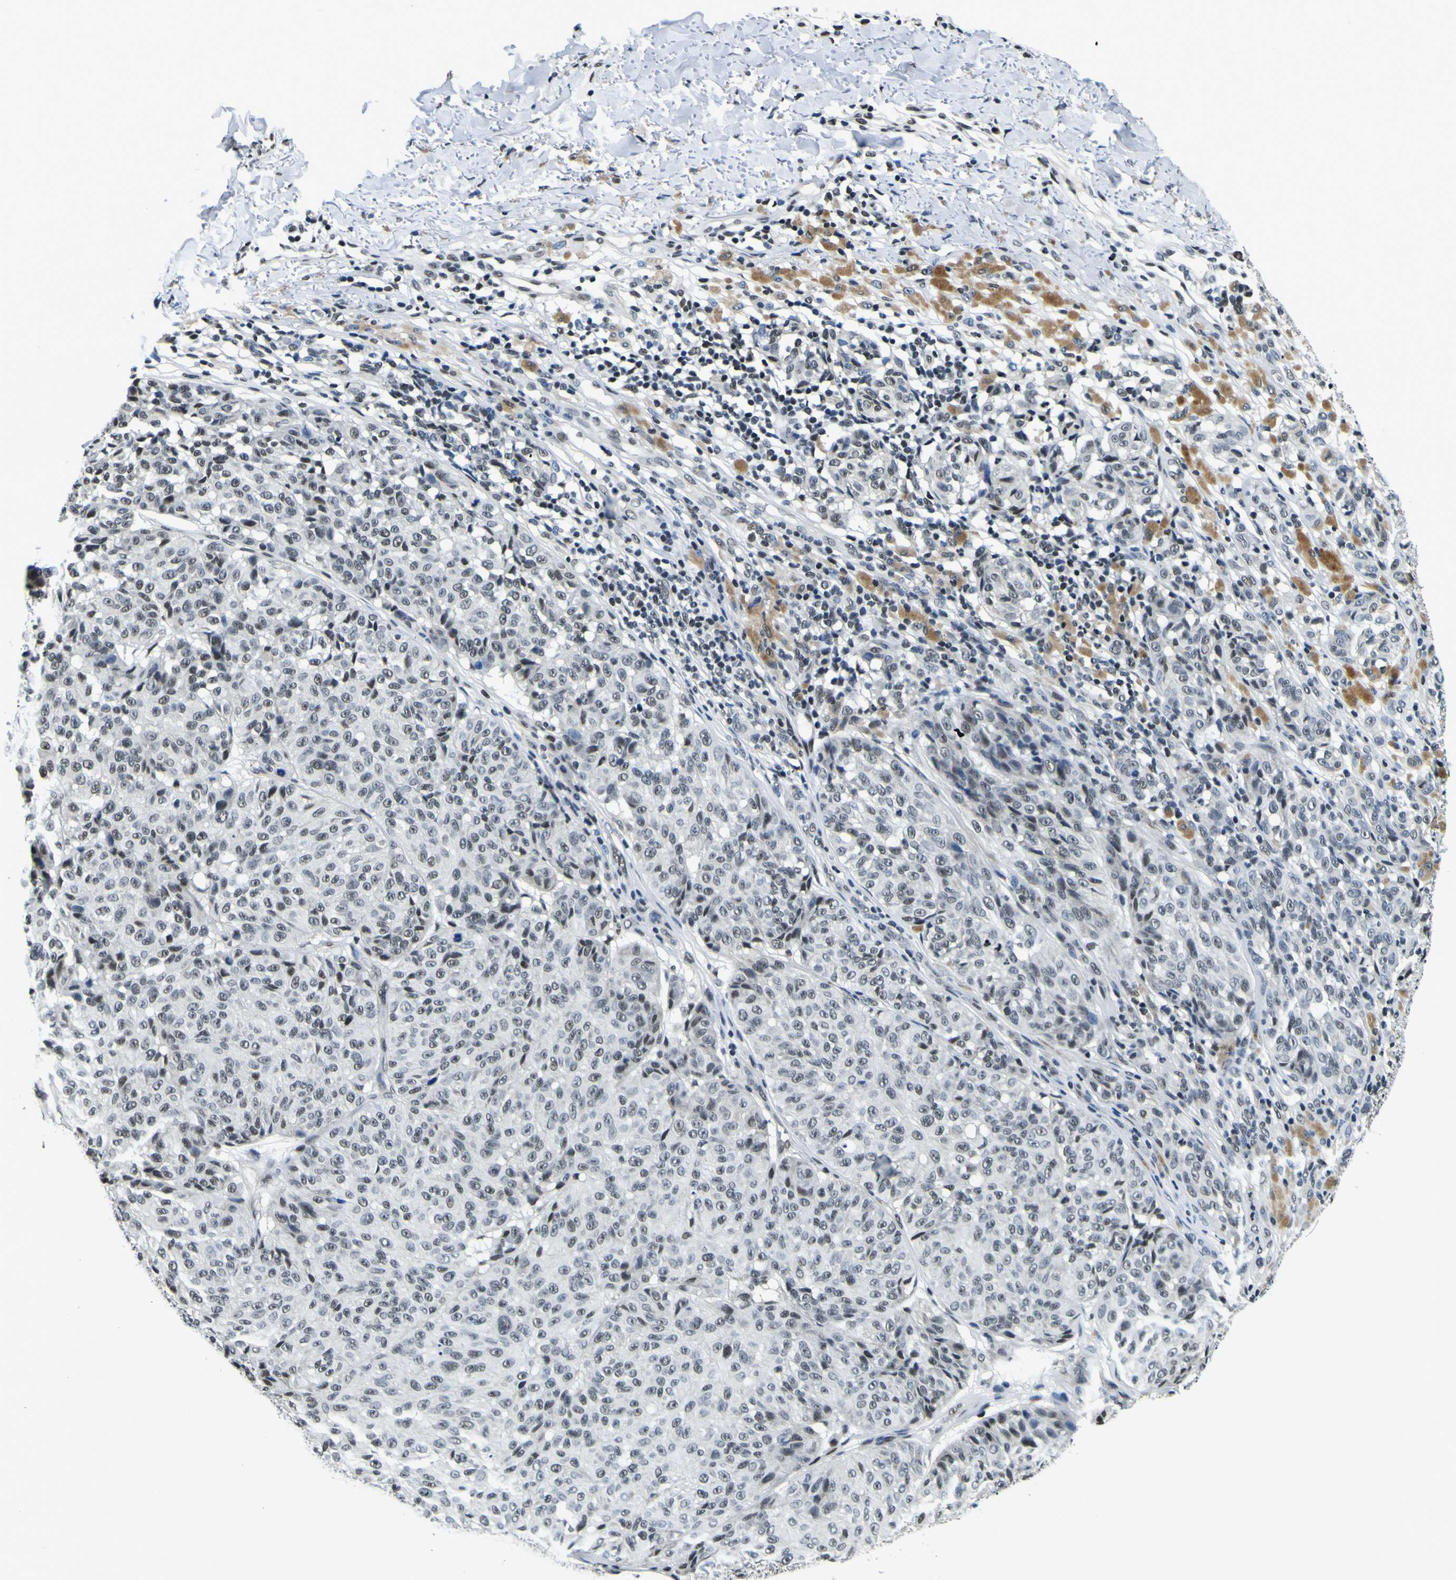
{"staining": {"intensity": "weak", "quantity": ">75%", "location": "nuclear"}, "tissue": "melanoma", "cell_type": "Tumor cells", "image_type": "cancer", "snomed": [{"axis": "morphology", "description": "Malignant melanoma, NOS"}, {"axis": "topography", "description": "Skin"}], "caption": "Protein staining of melanoma tissue exhibits weak nuclear positivity in approximately >75% of tumor cells. Immunohistochemistry (ihc) stains the protein of interest in brown and the nuclei are stained blue.", "gene": "SP1", "patient": {"sex": "female", "age": 46}}